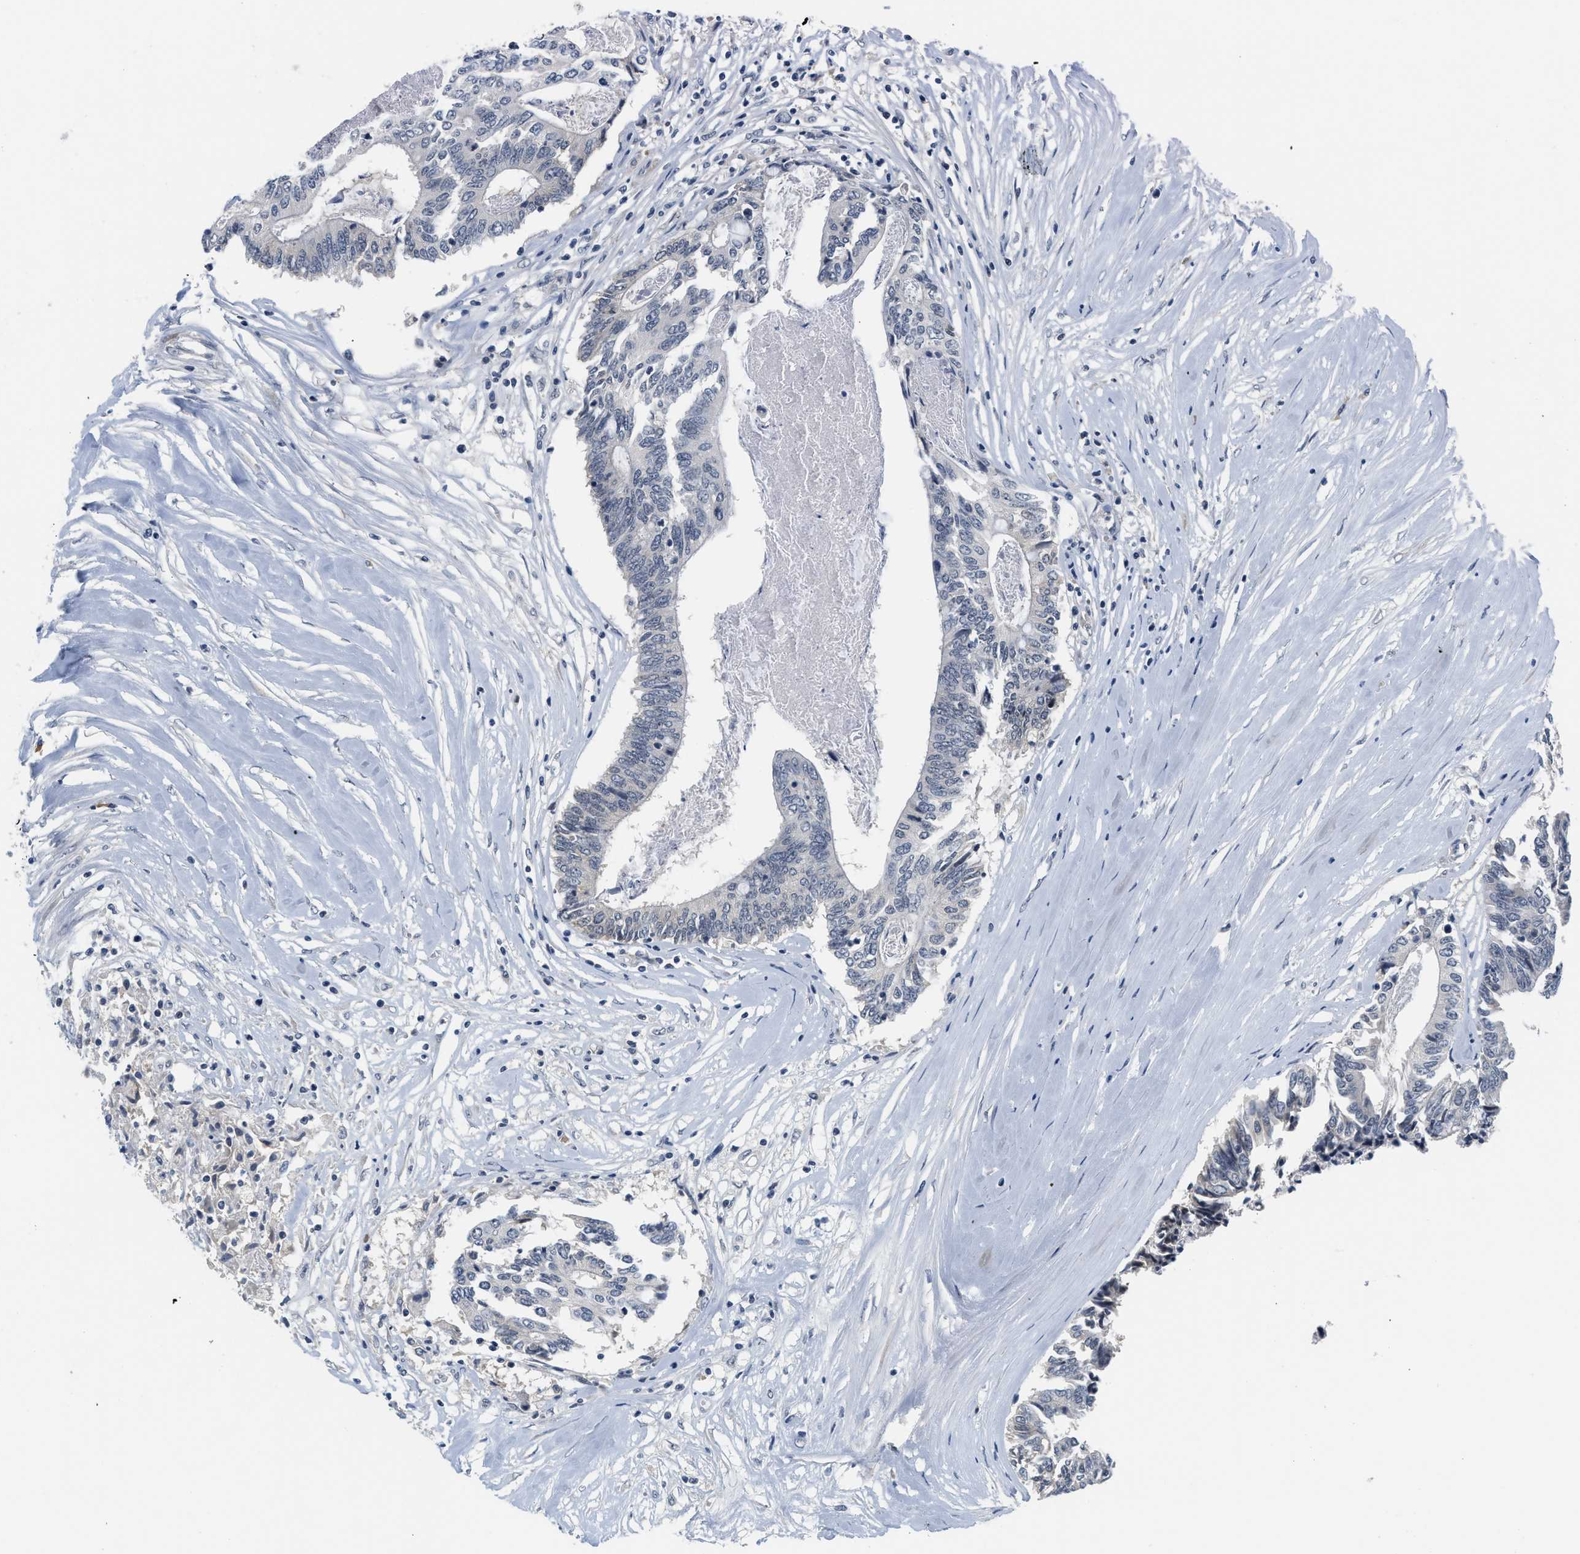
{"staining": {"intensity": "negative", "quantity": "none", "location": "none"}, "tissue": "colorectal cancer", "cell_type": "Tumor cells", "image_type": "cancer", "snomed": [{"axis": "morphology", "description": "Adenocarcinoma, NOS"}, {"axis": "topography", "description": "Rectum"}], "caption": "This is a photomicrograph of immunohistochemistry staining of colorectal cancer (adenocarcinoma), which shows no staining in tumor cells.", "gene": "MZF1", "patient": {"sex": "male", "age": 63}}